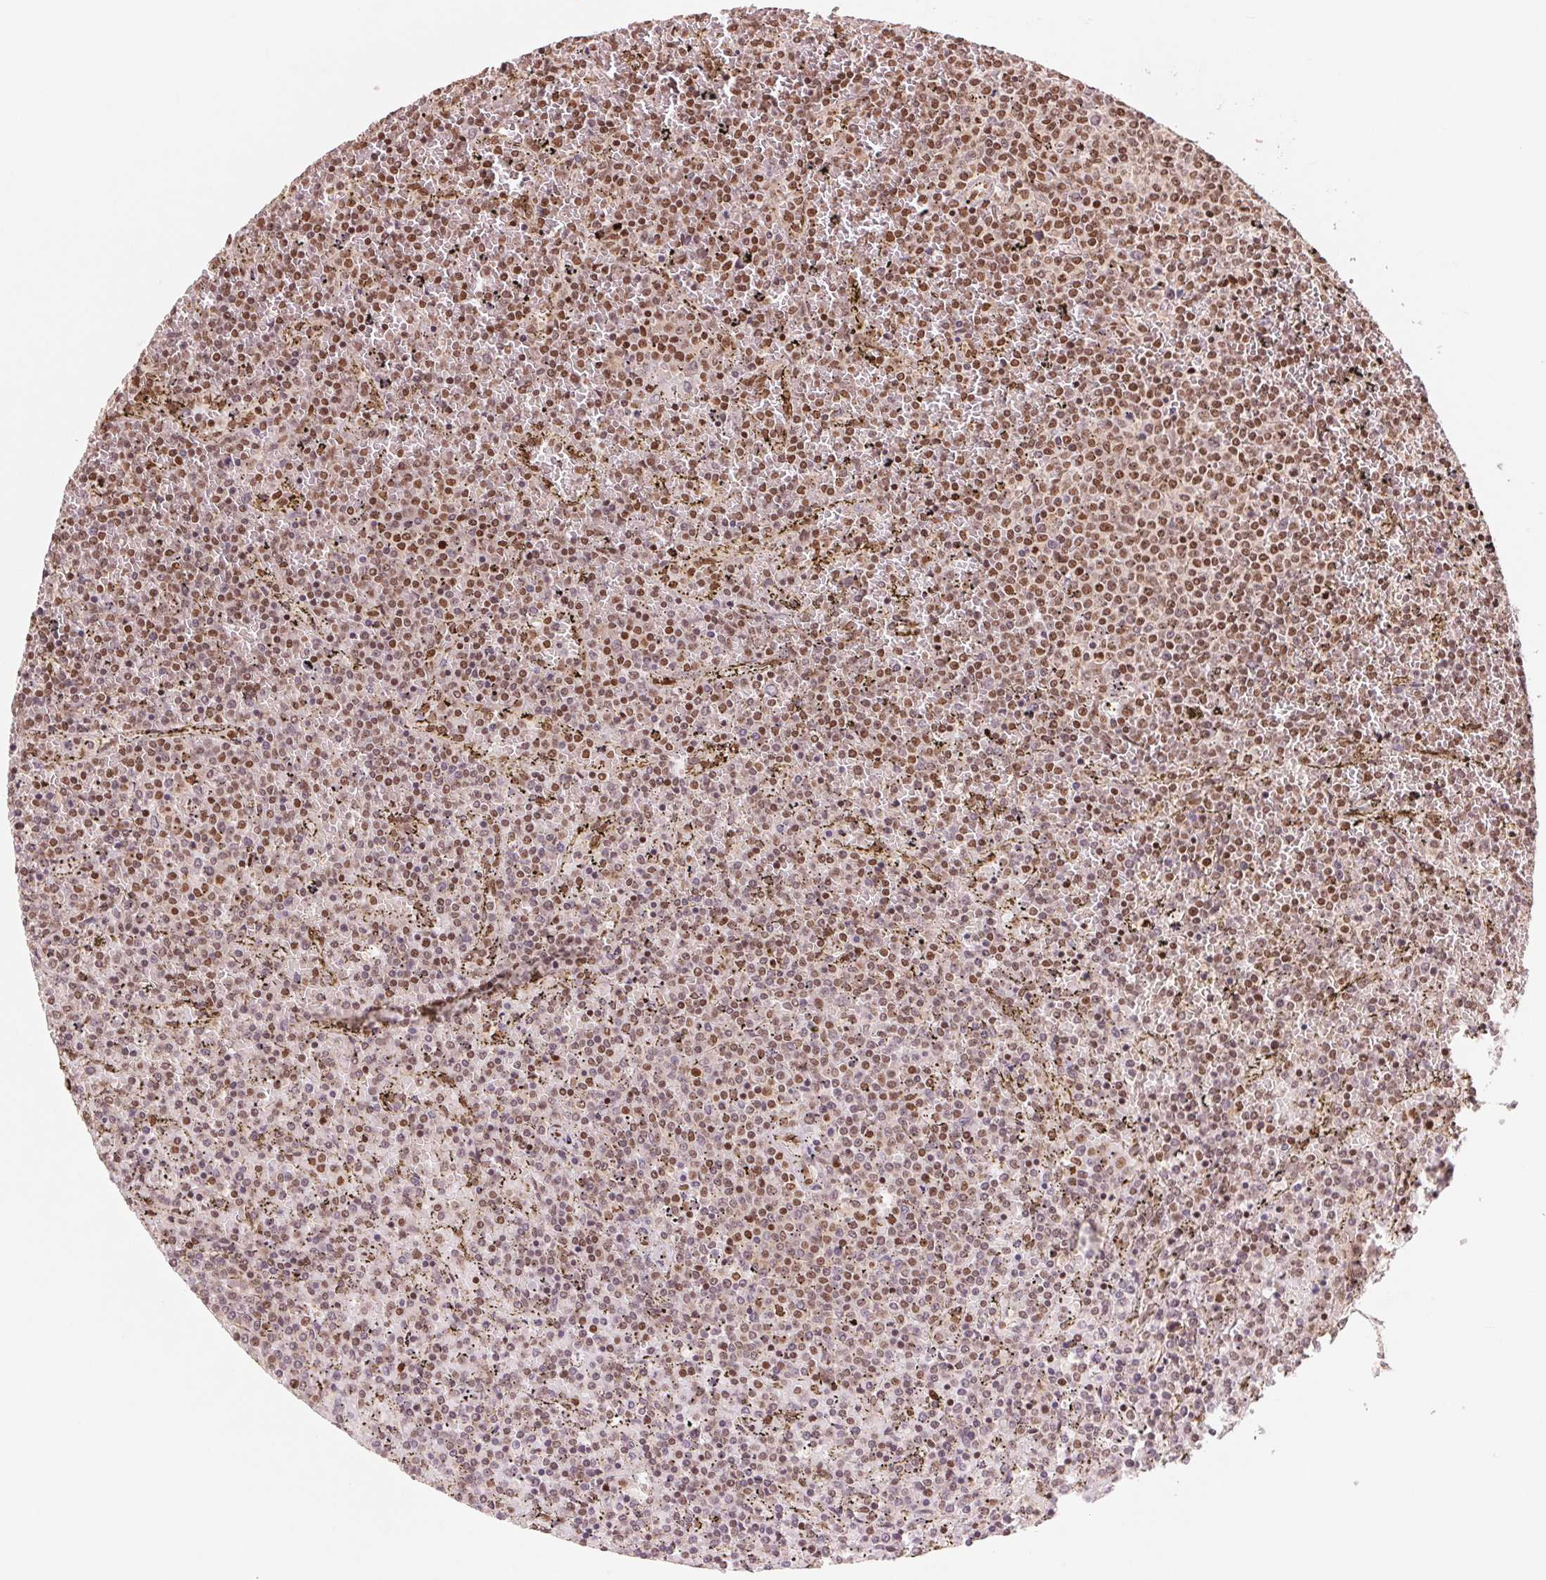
{"staining": {"intensity": "moderate", "quantity": "25%-75%", "location": "nuclear"}, "tissue": "lymphoma", "cell_type": "Tumor cells", "image_type": "cancer", "snomed": [{"axis": "morphology", "description": "Malignant lymphoma, non-Hodgkin's type, Low grade"}, {"axis": "topography", "description": "Spleen"}], "caption": "An image showing moderate nuclear positivity in approximately 25%-75% of tumor cells in malignant lymphoma, non-Hodgkin's type (low-grade), as visualized by brown immunohistochemical staining.", "gene": "TTLL9", "patient": {"sex": "female", "age": 77}}